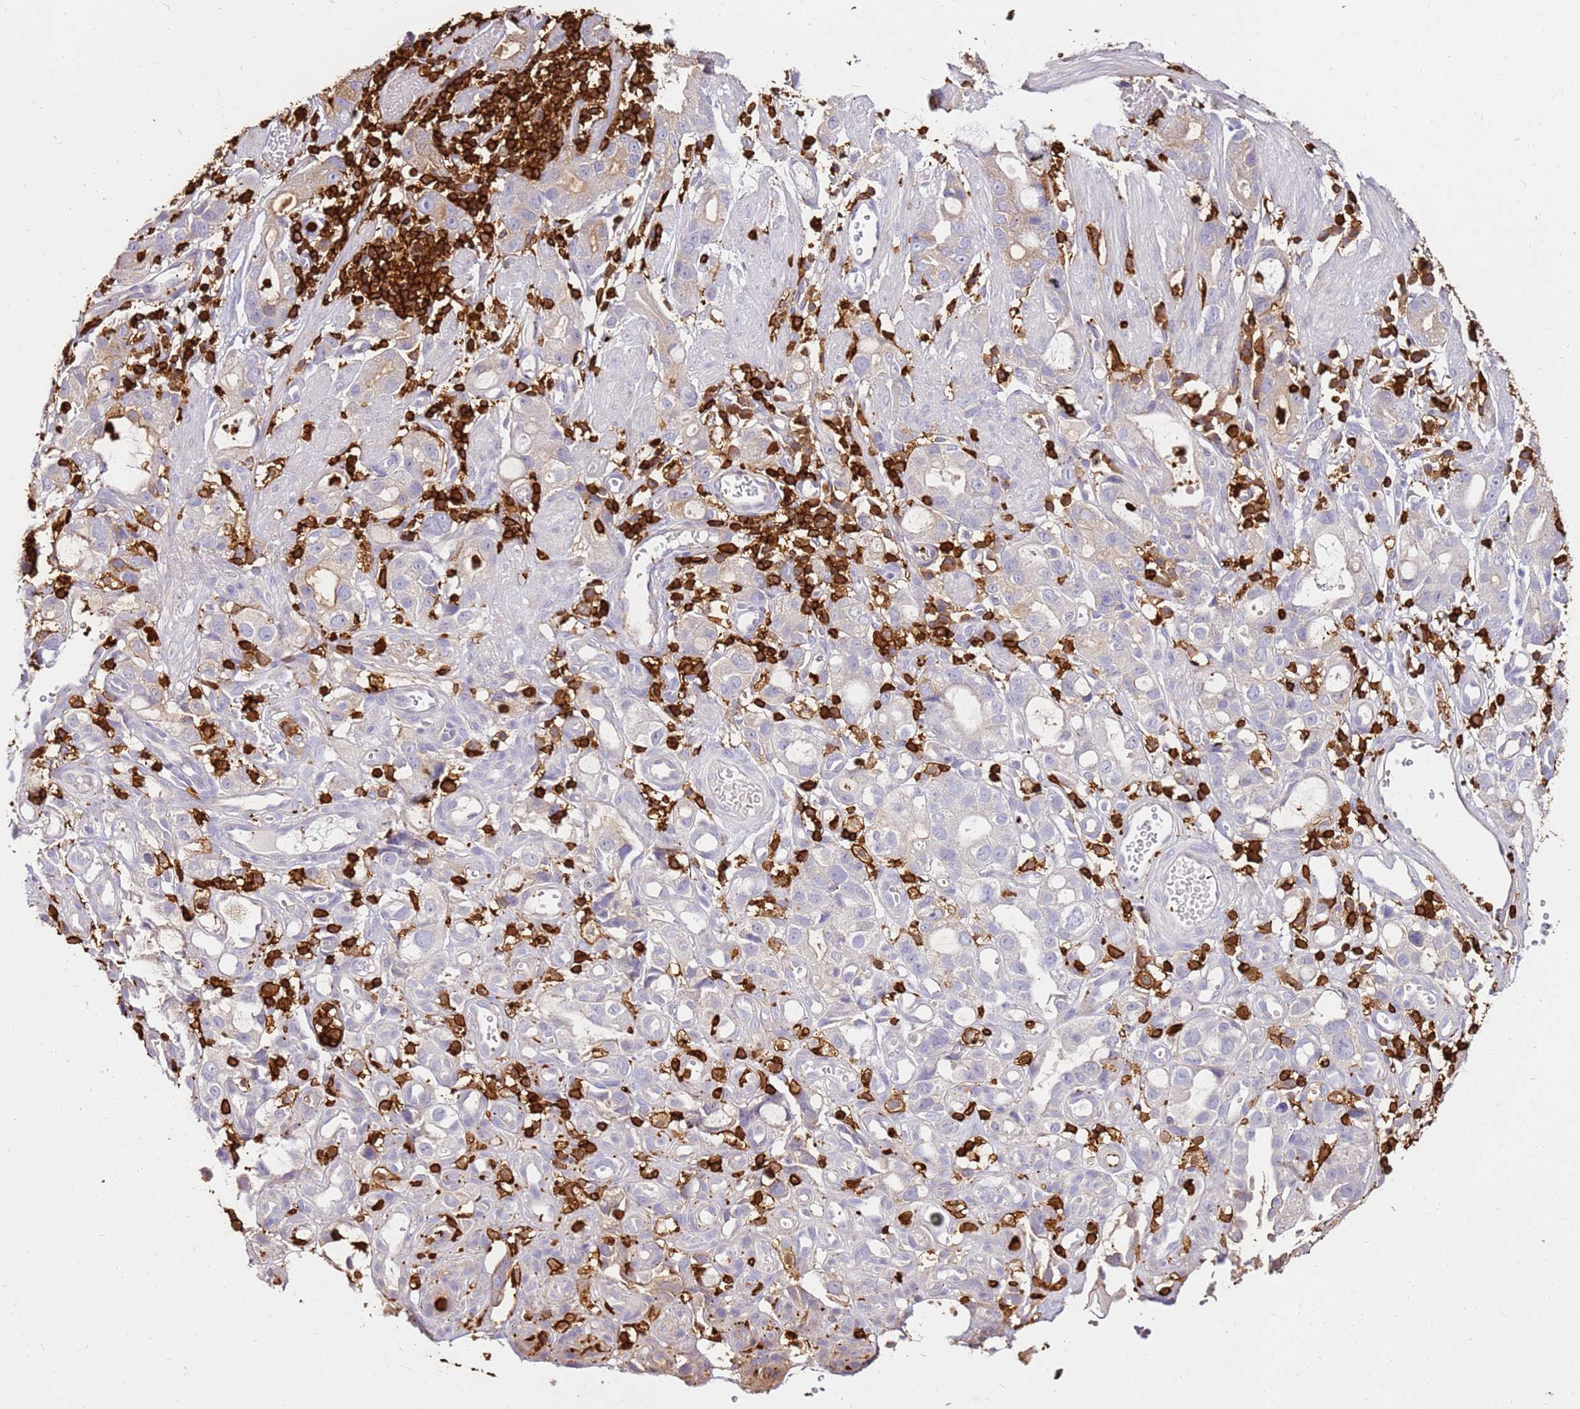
{"staining": {"intensity": "weak", "quantity": "<25%", "location": "cytoplasmic/membranous"}, "tissue": "stomach cancer", "cell_type": "Tumor cells", "image_type": "cancer", "snomed": [{"axis": "morphology", "description": "Adenocarcinoma, NOS"}, {"axis": "topography", "description": "Stomach"}], "caption": "Immunohistochemistry (IHC) of human adenocarcinoma (stomach) shows no positivity in tumor cells.", "gene": "CORO1A", "patient": {"sex": "male", "age": 55}}